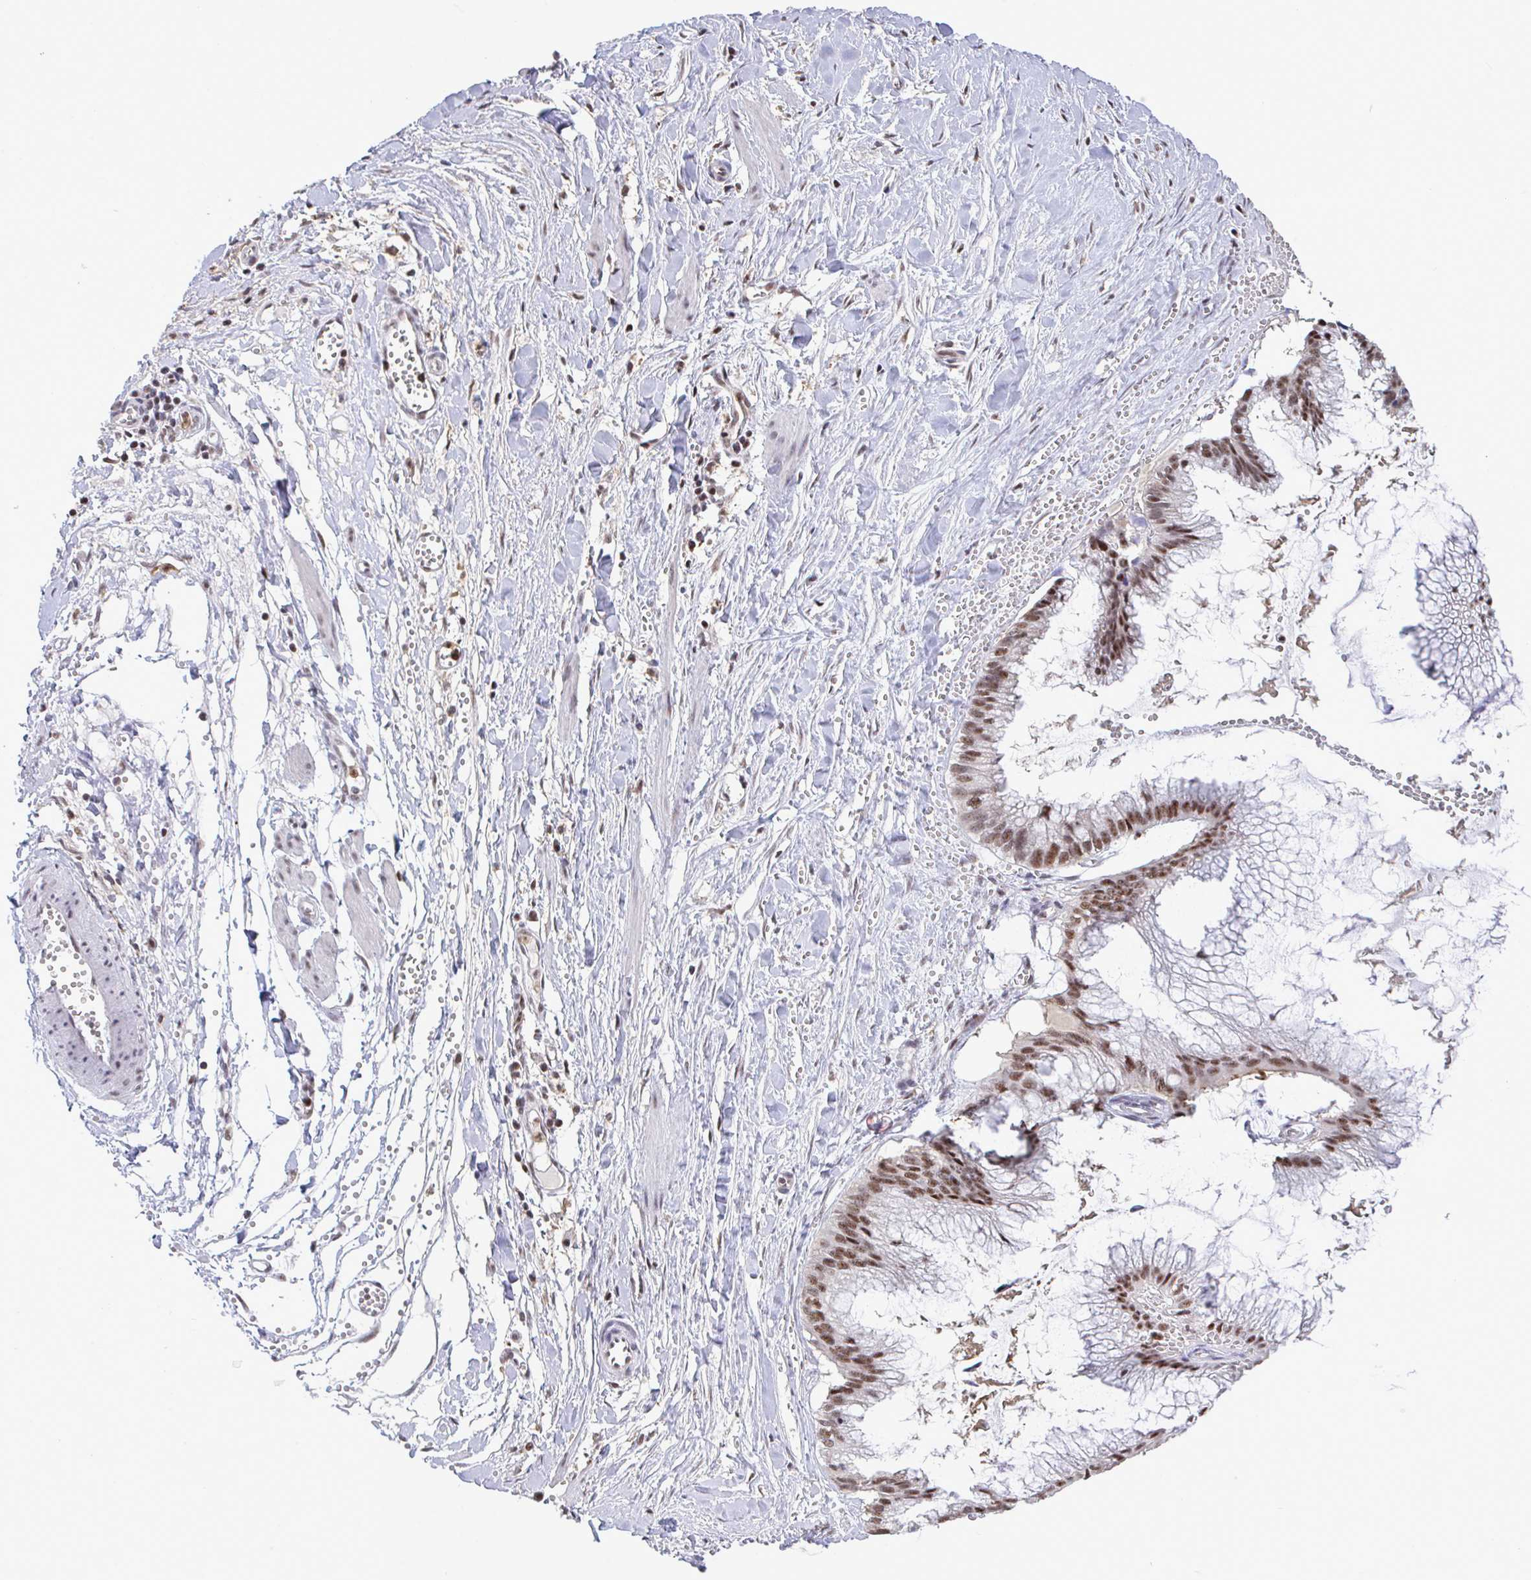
{"staining": {"intensity": "moderate", "quantity": ">75%", "location": "nuclear"}, "tissue": "ovarian cancer", "cell_type": "Tumor cells", "image_type": "cancer", "snomed": [{"axis": "morphology", "description": "Cystadenocarcinoma, mucinous, NOS"}, {"axis": "topography", "description": "Ovary"}], "caption": "This image displays ovarian cancer stained with IHC to label a protein in brown. The nuclear of tumor cells show moderate positivity for the protein. Nuclei are counter-stained blue.", "gene": "OR6K3", "patient": {"sex": "female", "age": 44}}